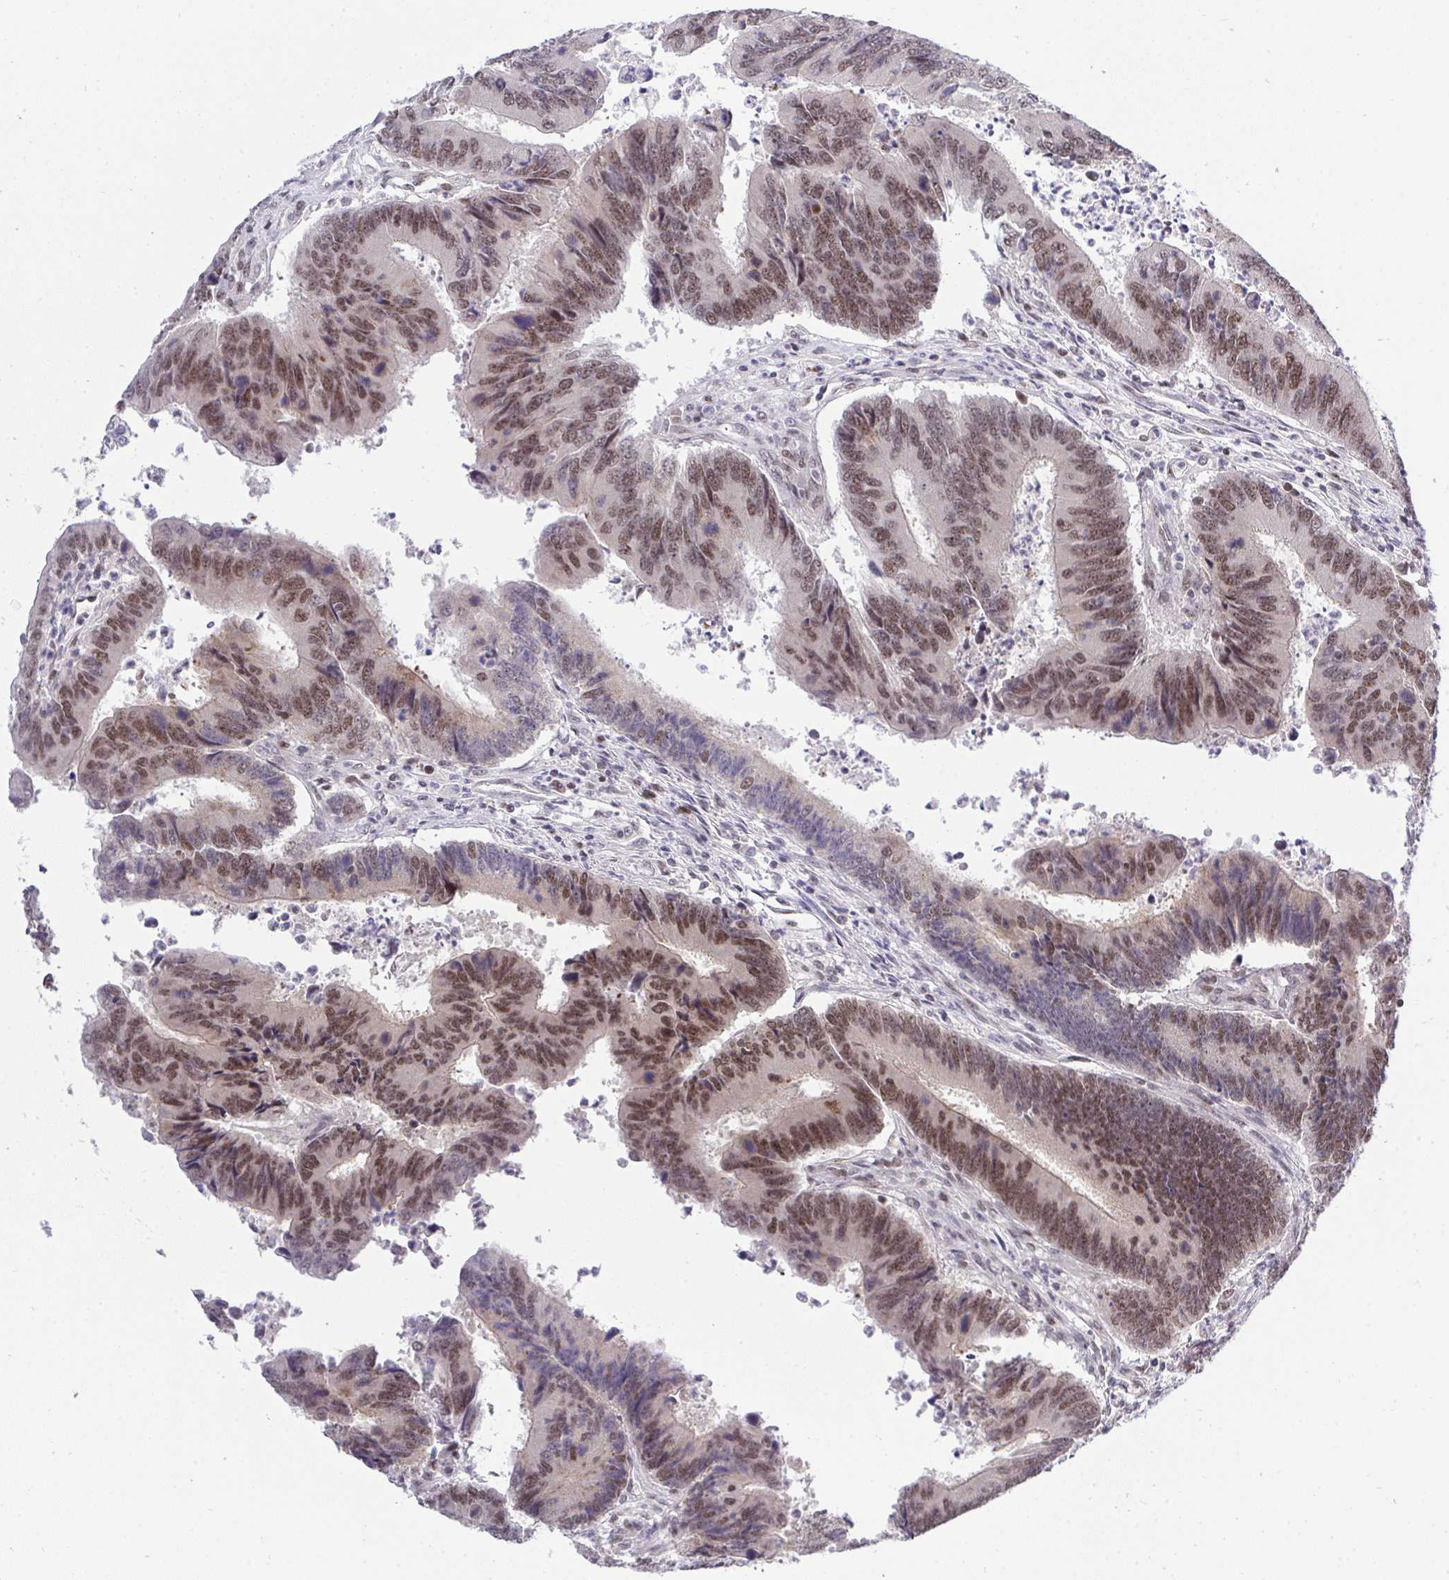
{"staining": {"intensity": "moderate", "quantity": "25%-75%", "location": "nuclear"}, "tissue": "colorectal cancer", "cell_type": "Tumor cells", "image_type": "cancer", "snomed": [{"axis": "morphology", "description": "Adenocarcinoma, NOS"}, {"axis": "topography", "description": "Colon"}], "caption": "Immunohistochemical staining of human adenocarcinoma (colorectal) shows medium levels of moderate nuclear protein expression in approximately 25%-75% of tumor cells.", "gene": "RFC4", "patient": {"sex": "female", "age": 67}}